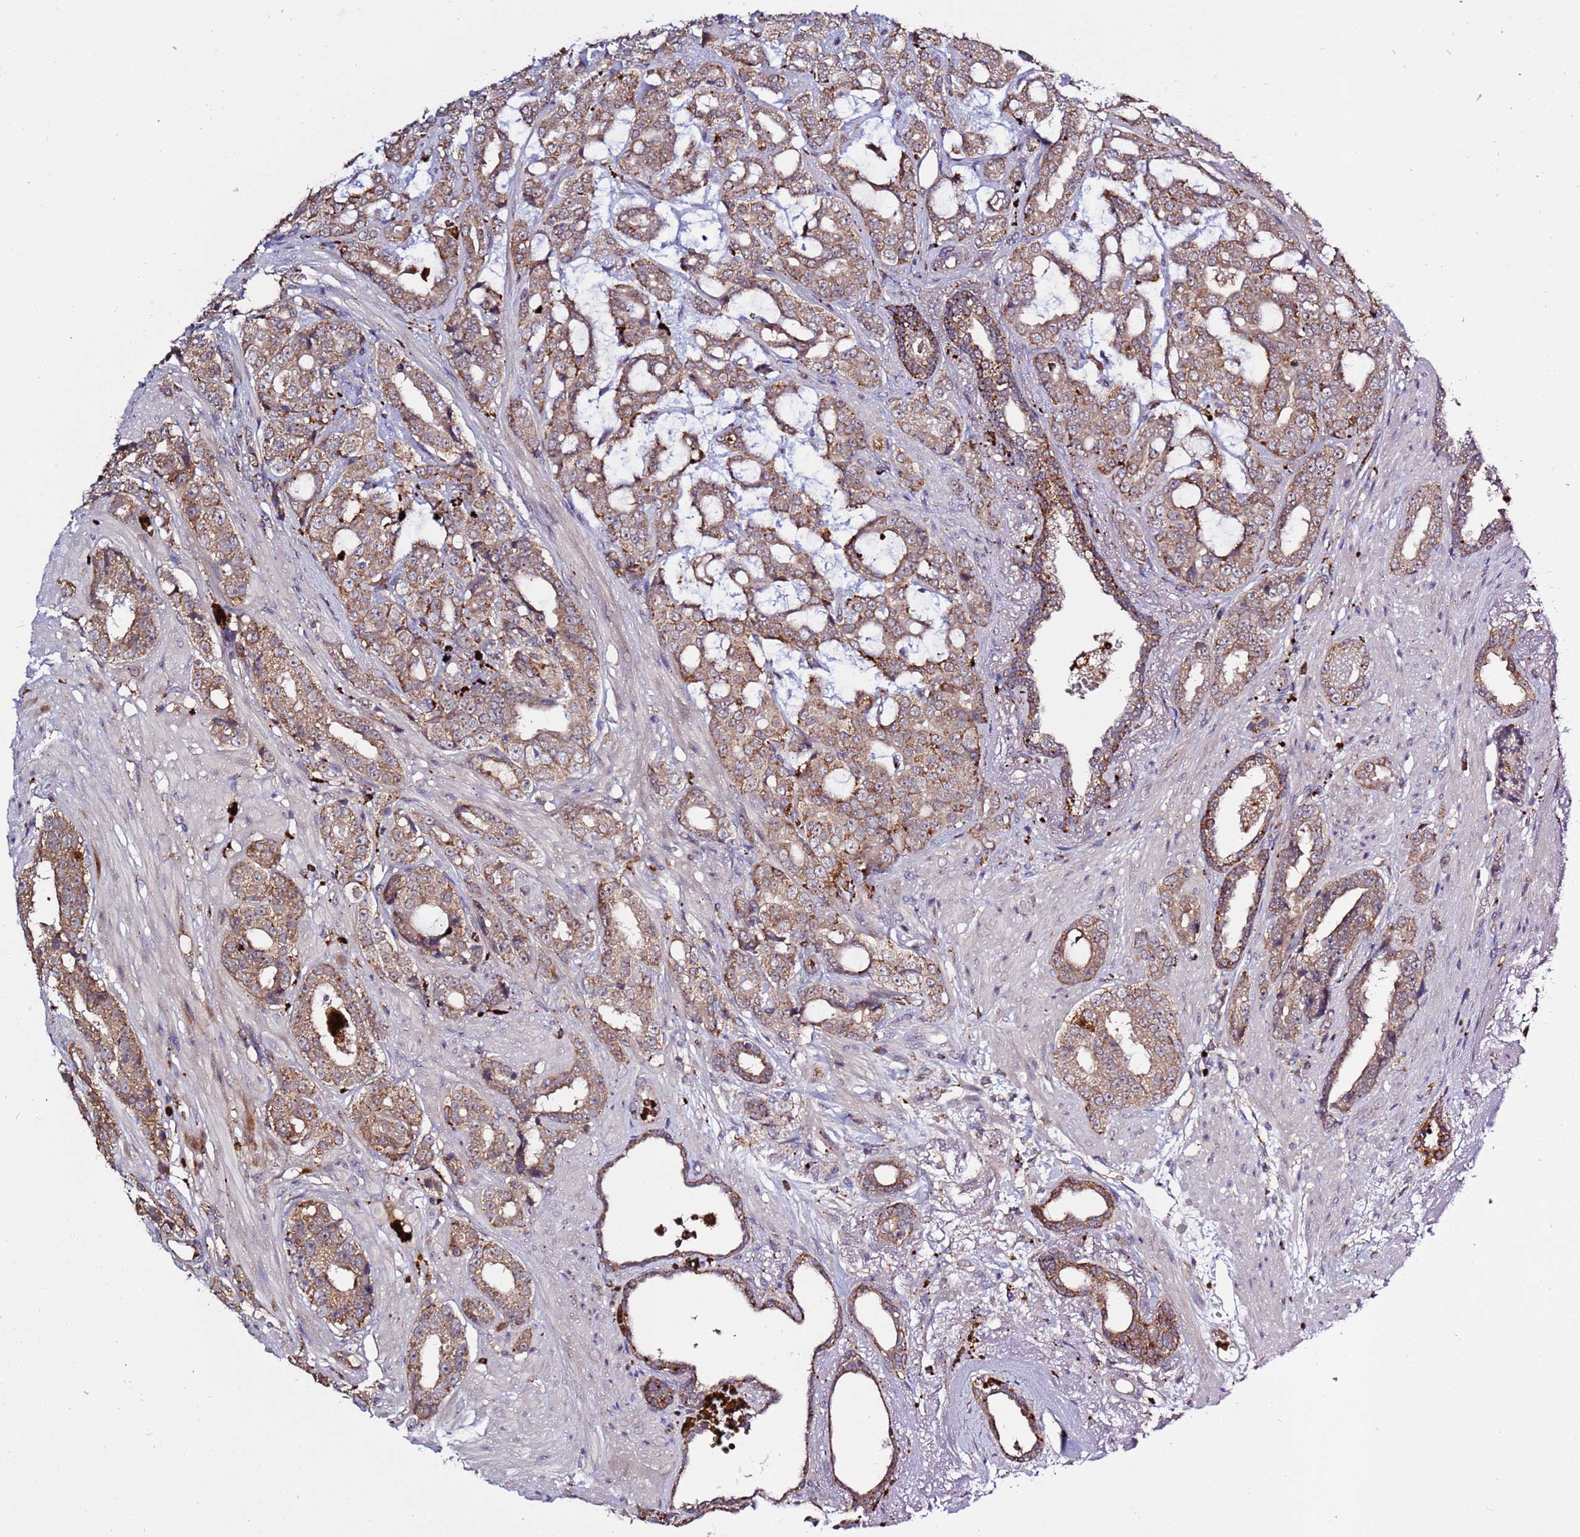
{"staining": {"intensity": "moderate", "quantity": ">75%", "location": "cytoplasmic/membranous"}, "tissue": "prostate cancer", "cell_type": "Tumor cells", "image_type": "cancer", "snomed": [{"axis": "morphology", "description": "Adenocarcinoma, High grade"}, {"axis": "topography", "description": "Prostate"}], "caption": "Protein expression analysis of high-grade adenocarcinoma (prostate) demonstrates moderate cytoplasmic/membranous expression in approximately >75% of tumor cells.", "gene": "VPS36", "patient": {"sex": "male", "age": 71}}